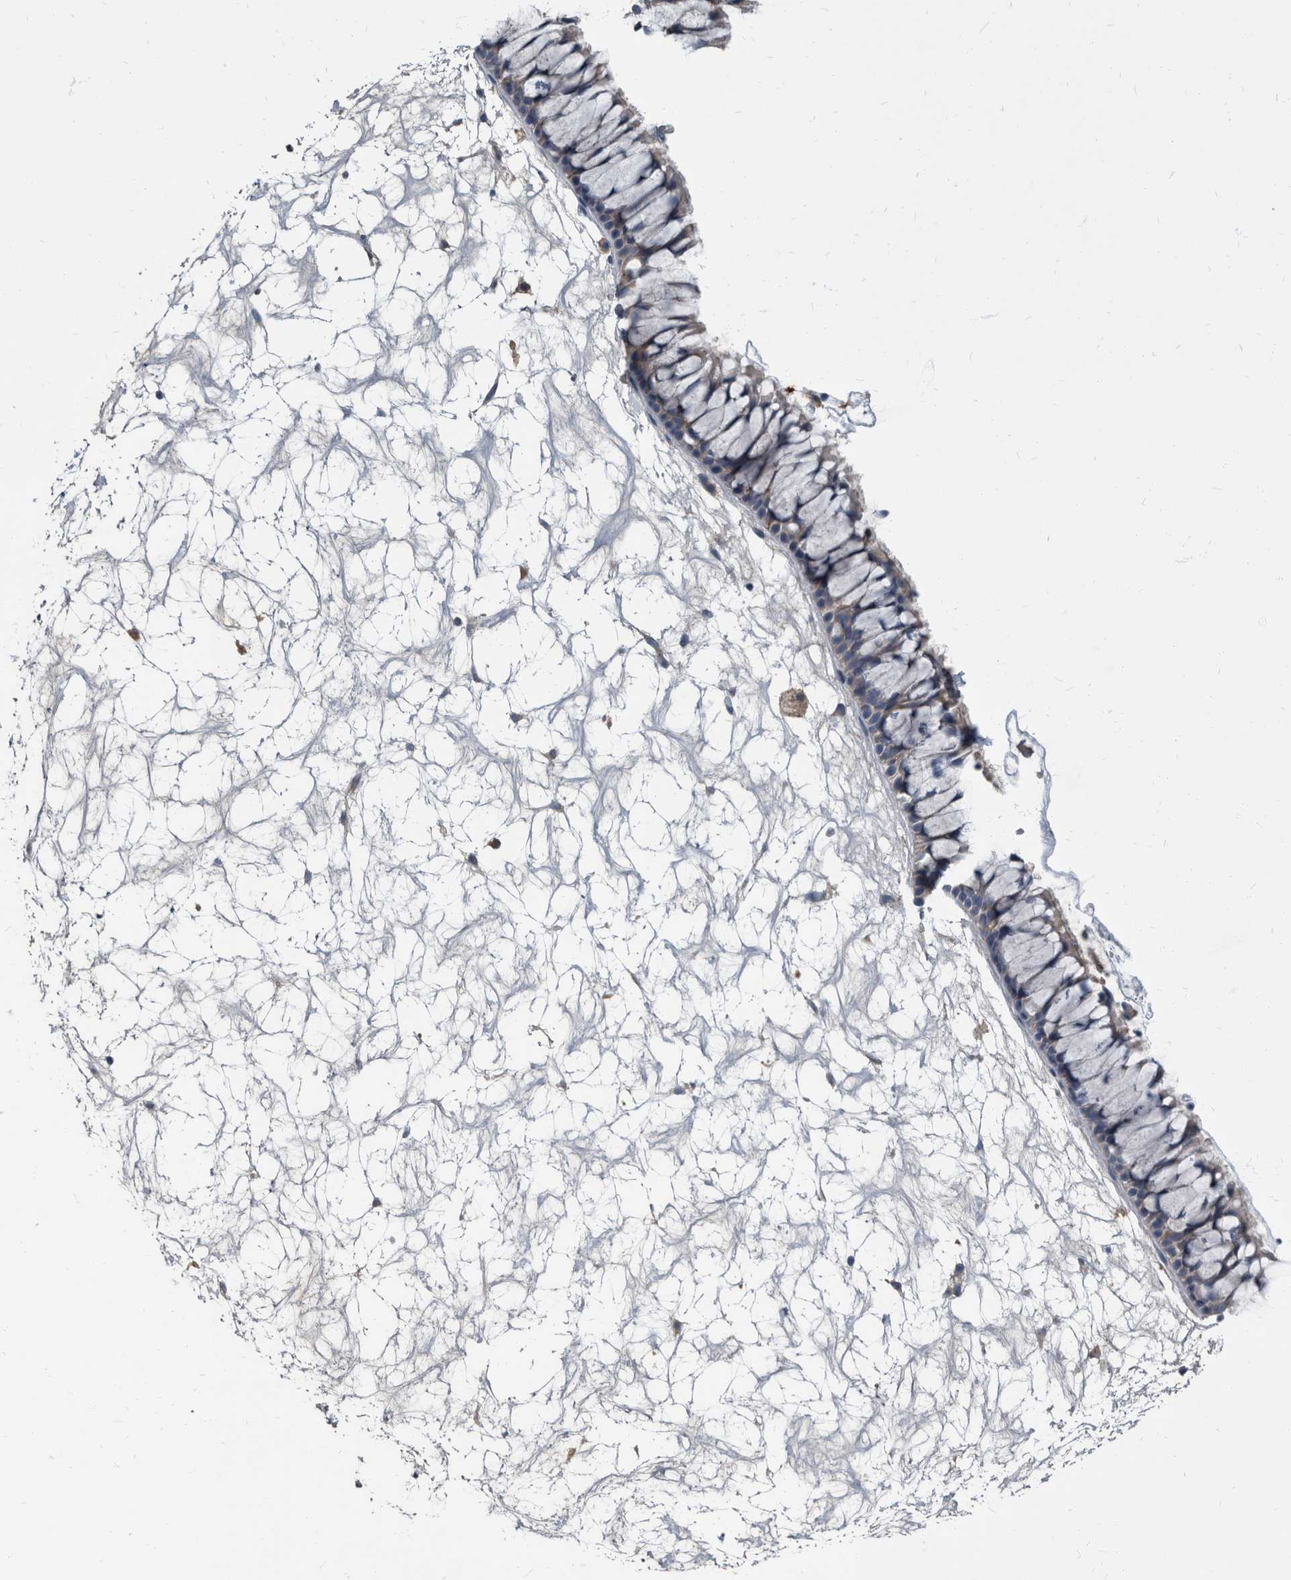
{"staining": {"intensity": "negative", "quantity": "none", "location": "none"}, "tissue": "nasopharynx", "cell_type": "Respiratory epithelial cells", "image_type": "normal", "snomed": [{"axis": "morphology", "description": "Normal tissue, NOS"}, {"axis": "topography", "description": "Nasopharynx"}], "caption": "This is a histopathology image of immunohistochemistry (IHC) staining of benign nasopharynx, which shows no positivity in respiratory epithelial cells.", "gene": "CDV3", "patient": {"sex": "male", "age": 64}}